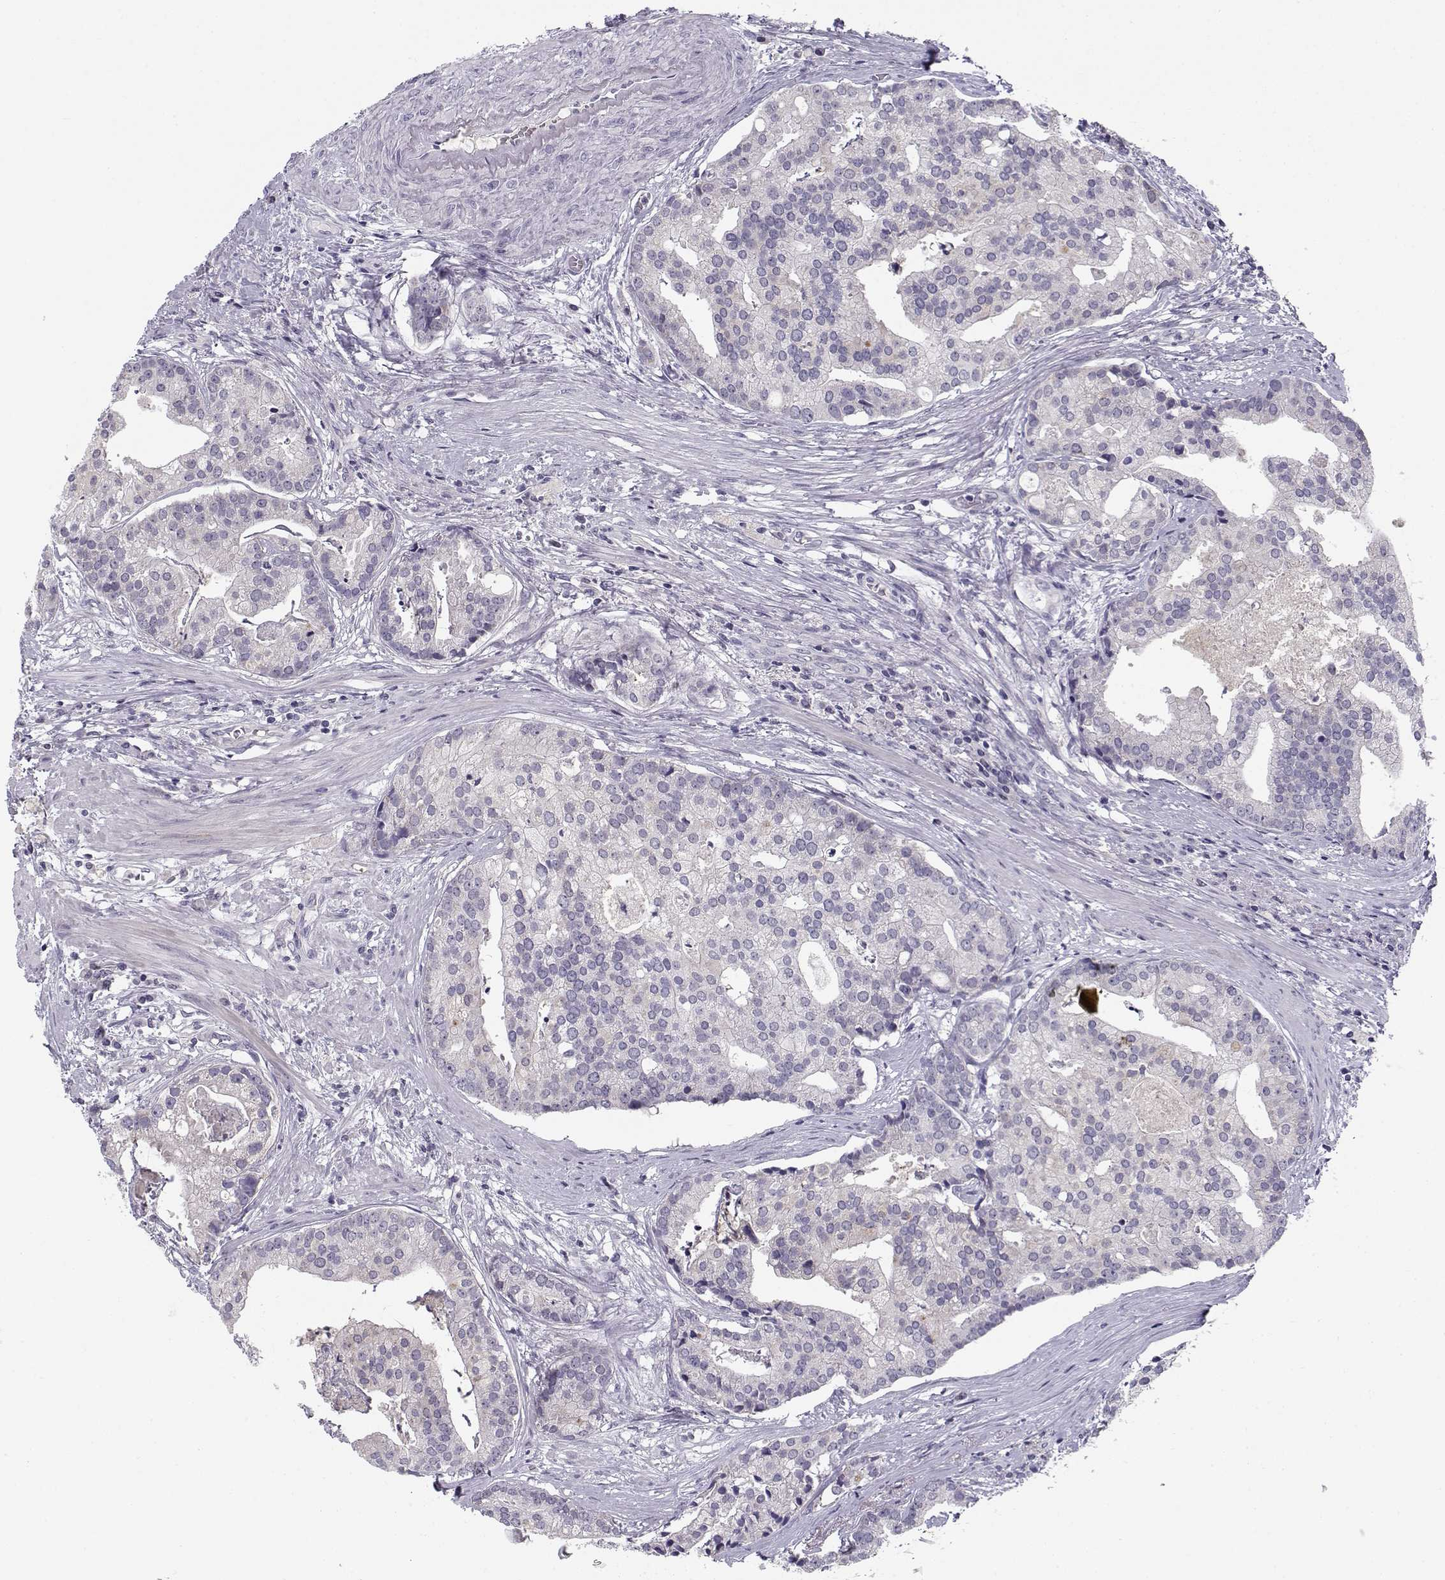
{"staining": {"intensity": "negative", "quantity": "none", "location": "none"}, "tissue": "prostate cancer", "cell_type": "Tumor cells", "image_type": "cancer", "snomed": [{"axis": "morphology", "description": "Adenocarcinoma, NOS"}, {"axis": "topography", "description": "Prostate and seminal vesicle, NOS"}, {"axis": "topography", "description": "Prostate"}], "caption": "Immunohistochemical staining of human prostate adenocarcinoma displays no significant expression in tumor cells.", "gene": "DDX25", "patient": {"sex": "male", "age": 44}}